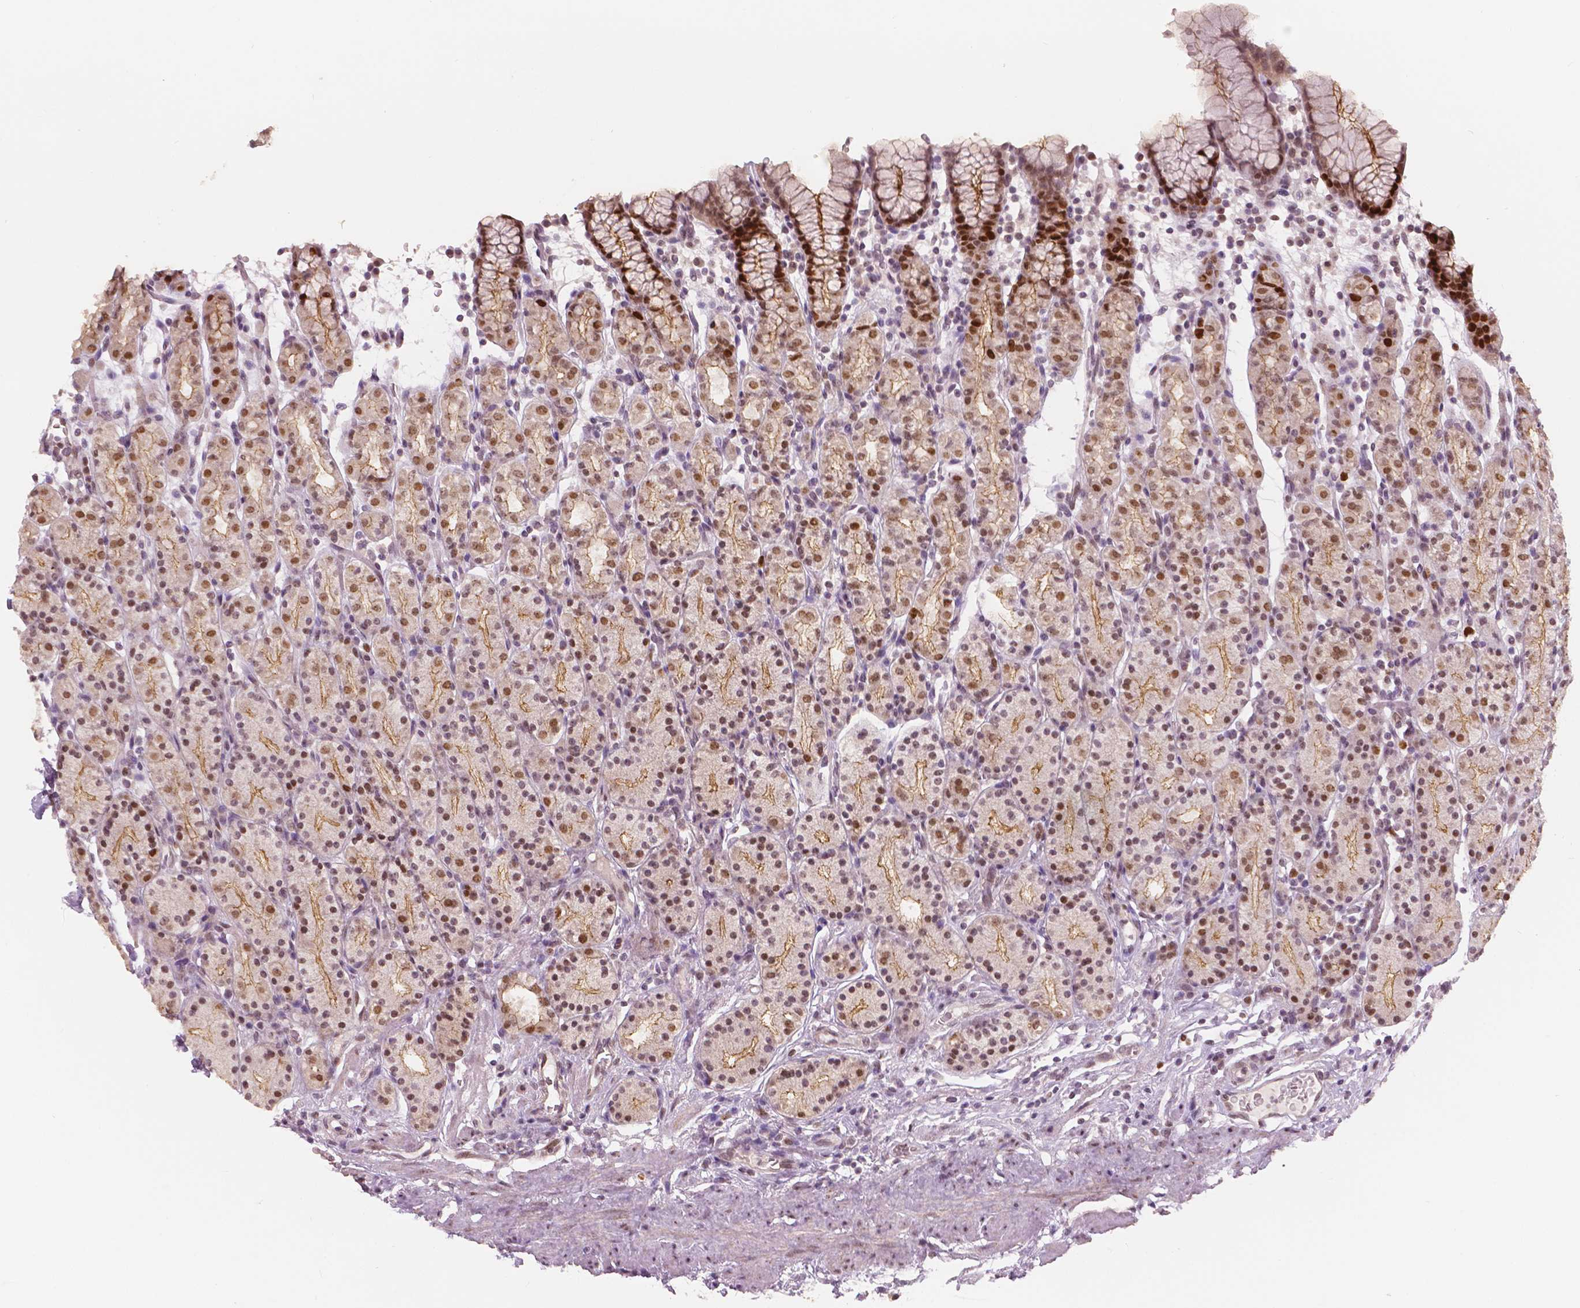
{"staining": {"intensity": "strong", "quantity": "25%-75%", "location": "cytoplasmic/membranous,nuclear"}, "tissue": "stomach", "cell_type": "Glandular cells", "image_type": "normal", "snomed": [{"axis": "morphology", "description": "Normal tissue, NOS"}, {"axis": "topography", "description": "Stomach, upper"}, {"axis": "topography", "description": "Stomach"}], "caption": "Immunohistochemical staining of unremarkable human stomach exhibits strong cytoplasmic/membranous,nuclear protein staining in approximately 25%-75% of glandular cells. Immunohistochemistry stains the protein of interest in brown and the nuclei are stained blue.", "gene": "NSD2", "patient": {"sex": "male", "age": 62}}